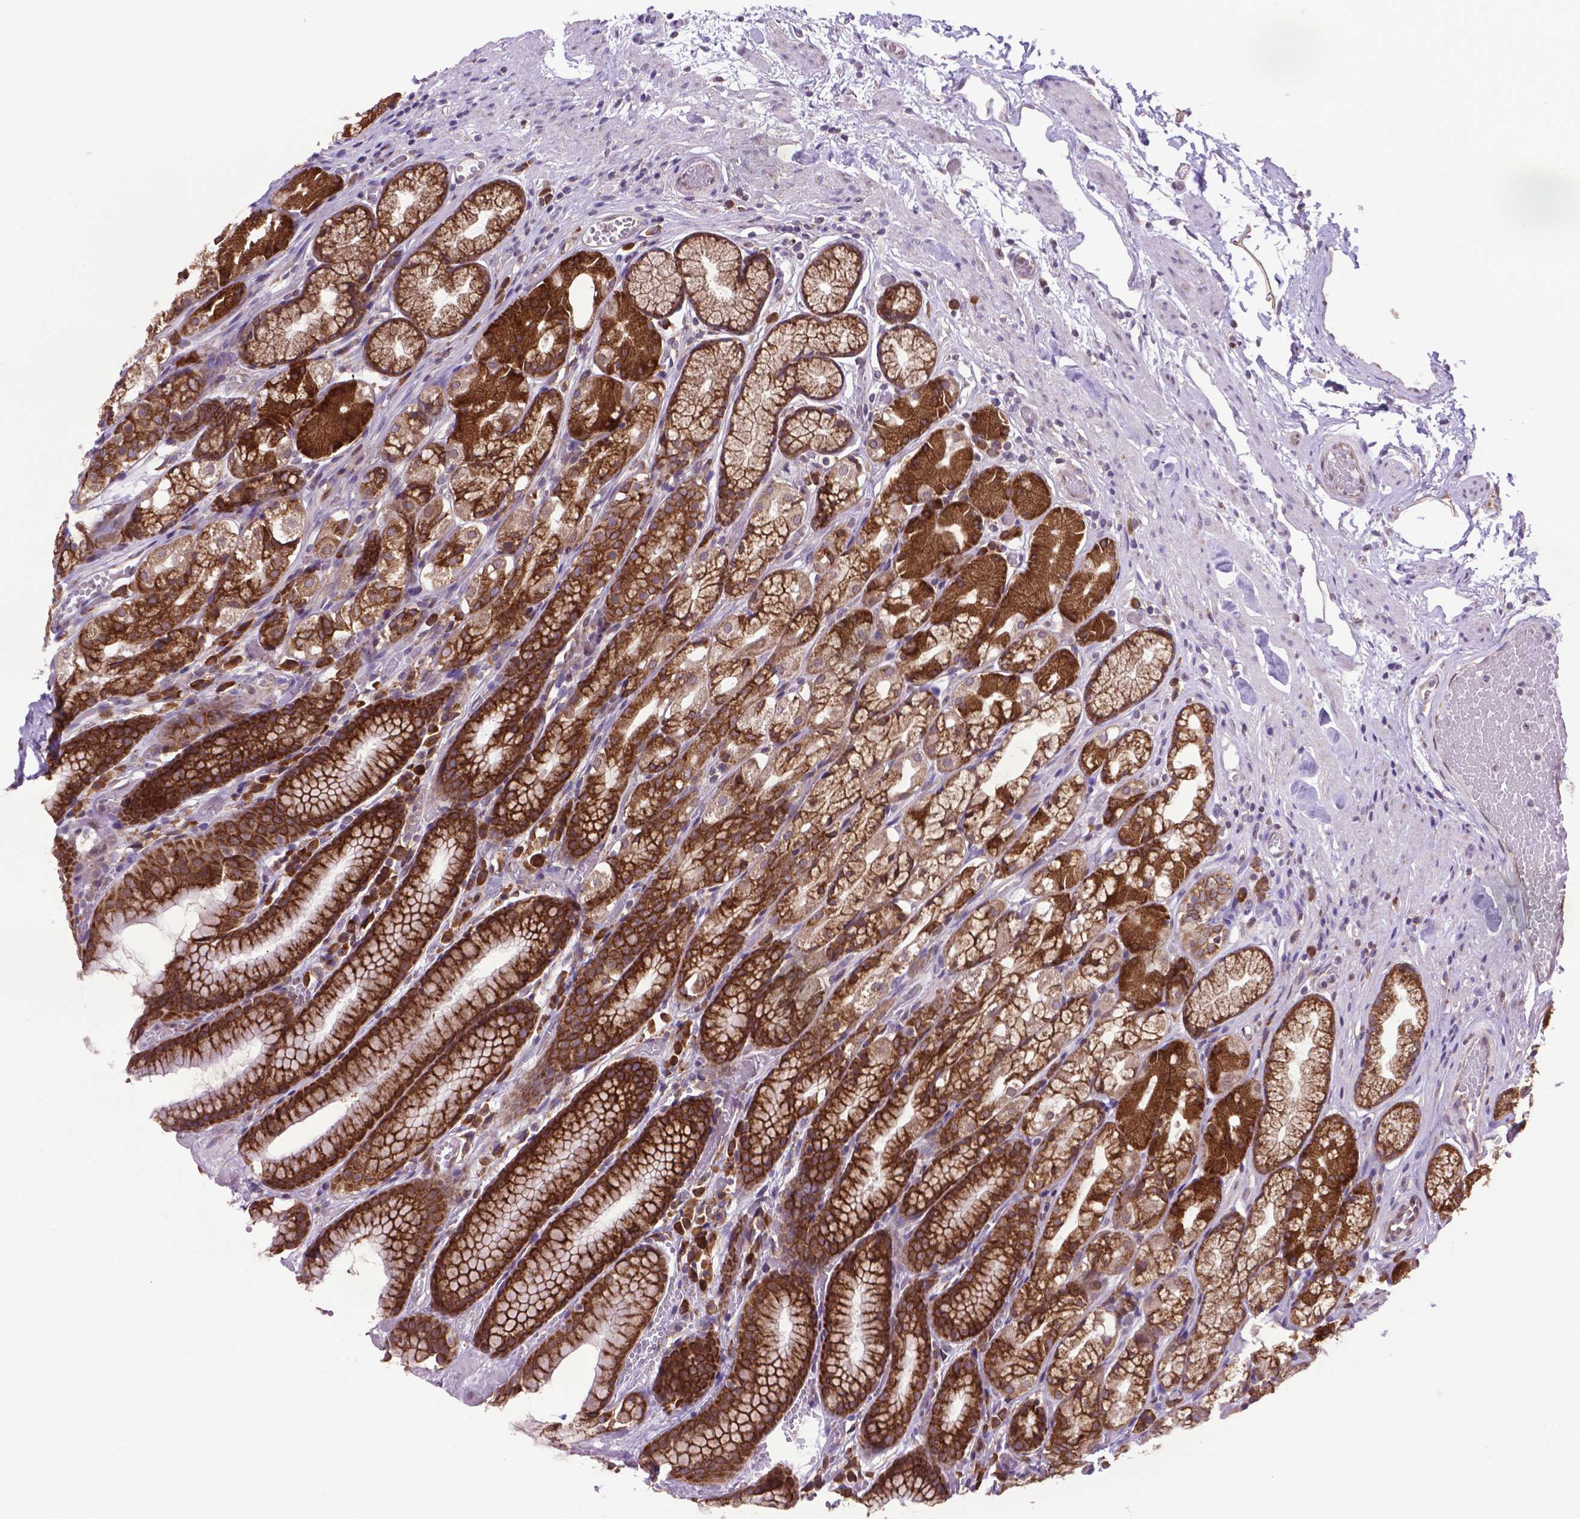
{"staining": {"intensity": "moderate", "quantity": ">75%", "location": "cytoplasmic/membranous"}, "tissue": "stomach", "cell_type": "Glandular cells", "image_type": "normal", "snomed": [{"axis": "morphology", "description": "Normal tissue, NOS"}, {"axis": "topography", "description": "Stomach"}], "caption": "A high-resolution histopathology image shows immunohistochemistry staining of unremarkable stomach, which displays moderate cytoplasmic/membranous positivity in approximately >75% of glandular cells. The staining was performed using DAB to visualize the protein expression in brown, while the nuclei were stained in blue with hematoxylin (Magnification: 20x).", "gene": "ENSG00000269590", "patient": {"sex": "male", "age": 70}}